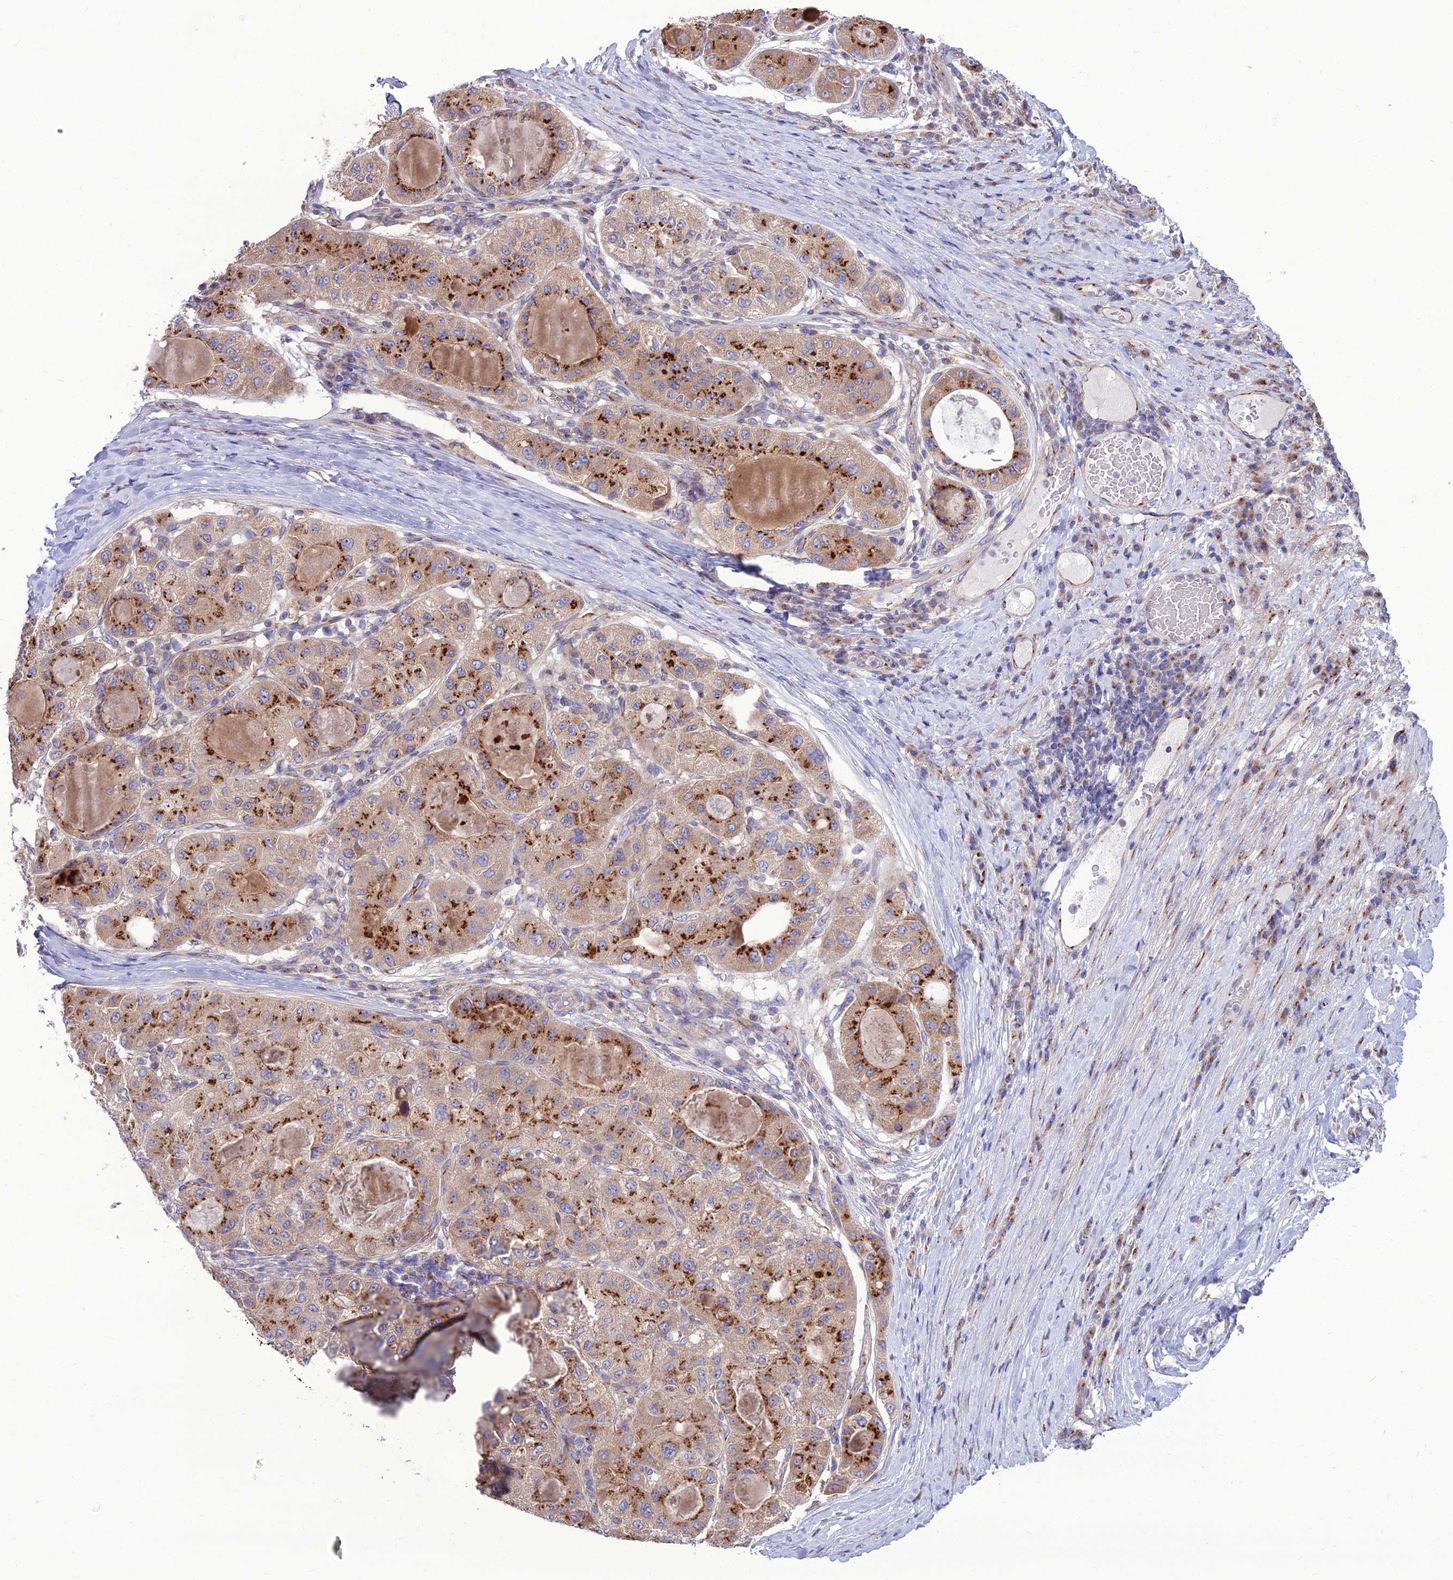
{"staining": {"intensity": "strong", "quantity": "25%-75%", "location": "cytoplasmic/membranous"}, "tissue": "liver cancer", "cell_type": "Tumor cells", "image_type": "cancer", "snomed": [{"axis": "morphology", "description": "Carcinoma, Hepatocellular, NOS"}, {"axis": "topography", "description": "Liver"}], "caption": "IHC histopathology image of neoplastic tissue: hepatocellular carcinoma (liver) stained using immunohistochemistry (IHC) exhibits high levels of strong protein expression localized specifically in the cytoplasmic/membranous of tumor cells, appearing as a cytoplasmic/membranous brown color.", "gene": "SPRYD7", "patient": {"sex": "male", "age": 80}}